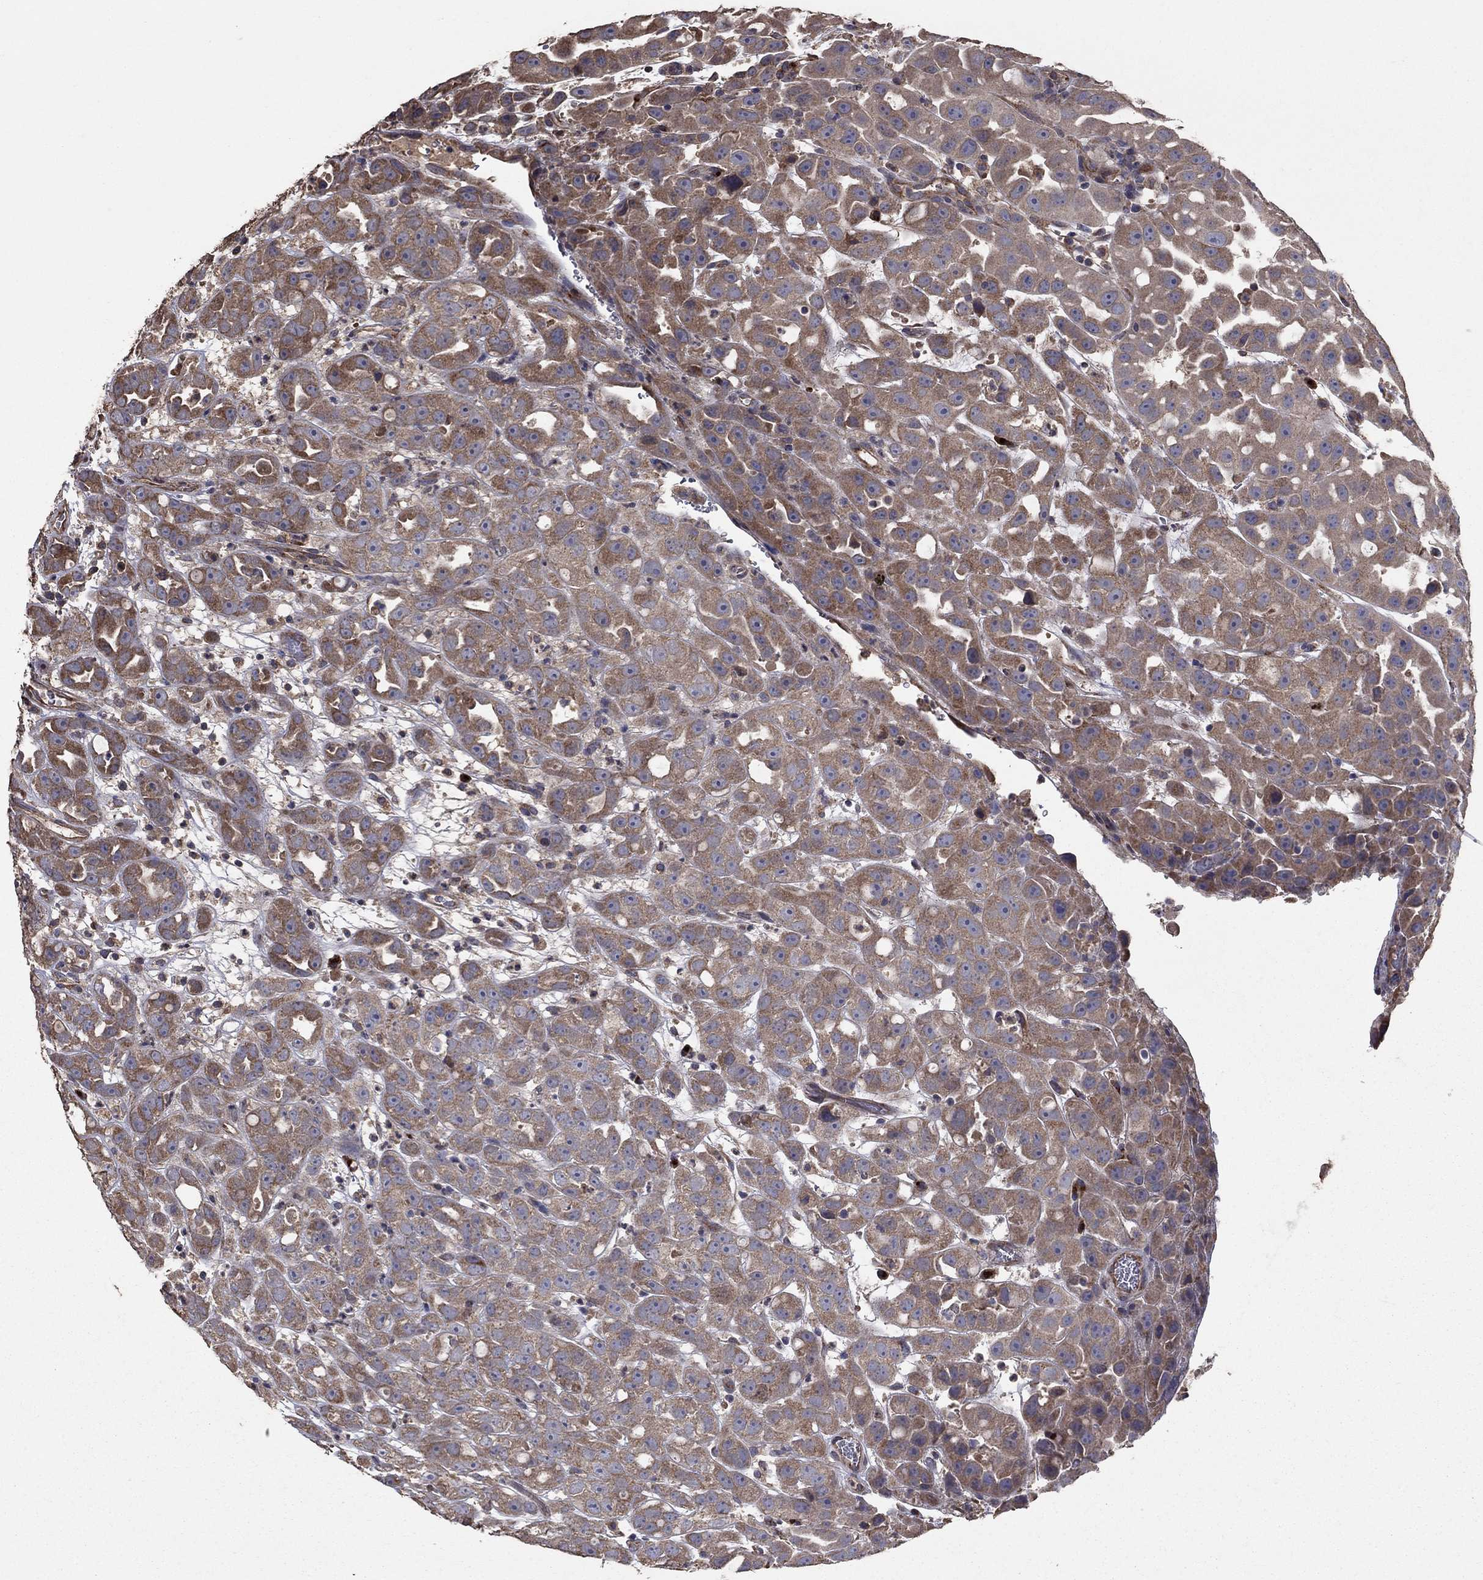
{"staining": {"intensity": "moderate", "quantity": ">75%", "location": "cytoplasmic/membranous"}, "tissue": "urothelial cancer", "cell_type": "Tumor cells", "image_type": "cancer", "snomed": [{"axis": "morphology", "description": "Urothelial carcinoma, High grade"}, {"axis": "topography", "description": "Urinary bladder"}], "caption": "Urothelial cancer was stained to show a protein in brown. There is medium levels of moderate cytoplasmic/membranous positivity in approximately >75% of tumor cells. Immunohistochemistry (ihc) stains the protein of interest in brown and the nuclei are stained blue.", "gene": "FLT4", "patient": {"sex": "female", "age": 41}}